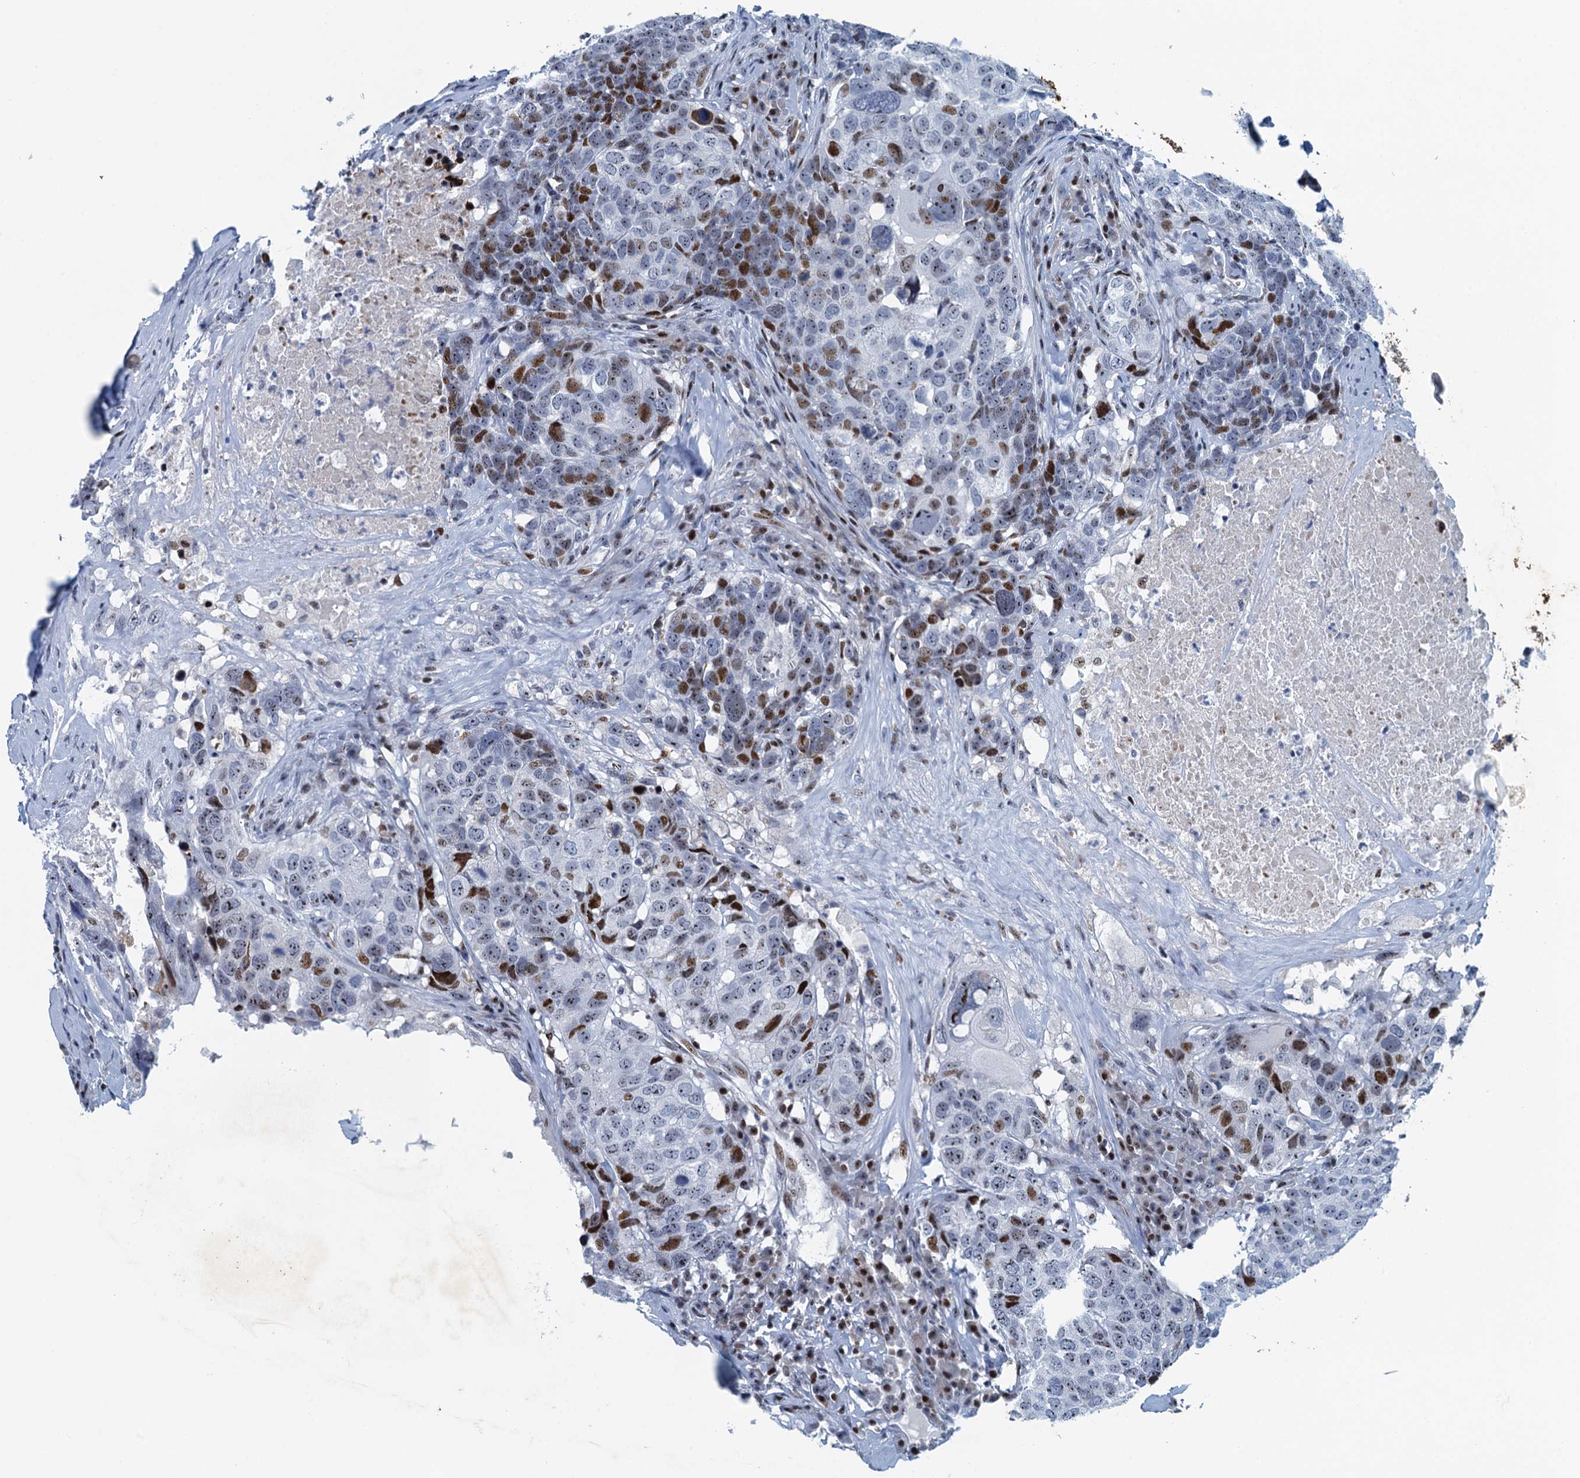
{"staining": {"intensity": "moderate", "quantity": "<25%", "location": "nuclear"}, "tissue": "head and neck cancer", "cell_type": "Tumor cells", "image_type": "cancer", "snomed": [{"axis": "morphology", "description": "Squamous cell carcinoma, NOS"}, {"axis": "topography", "description": "Head-Neck"}], "caption": "Moderate nuclear positivity for a protein is identified in about <25% of tumor cells of head and neck cancer using immunohistochemistry.", "gene": "ANKRD13D", "patient": {"sex": "male", "age": 66}}